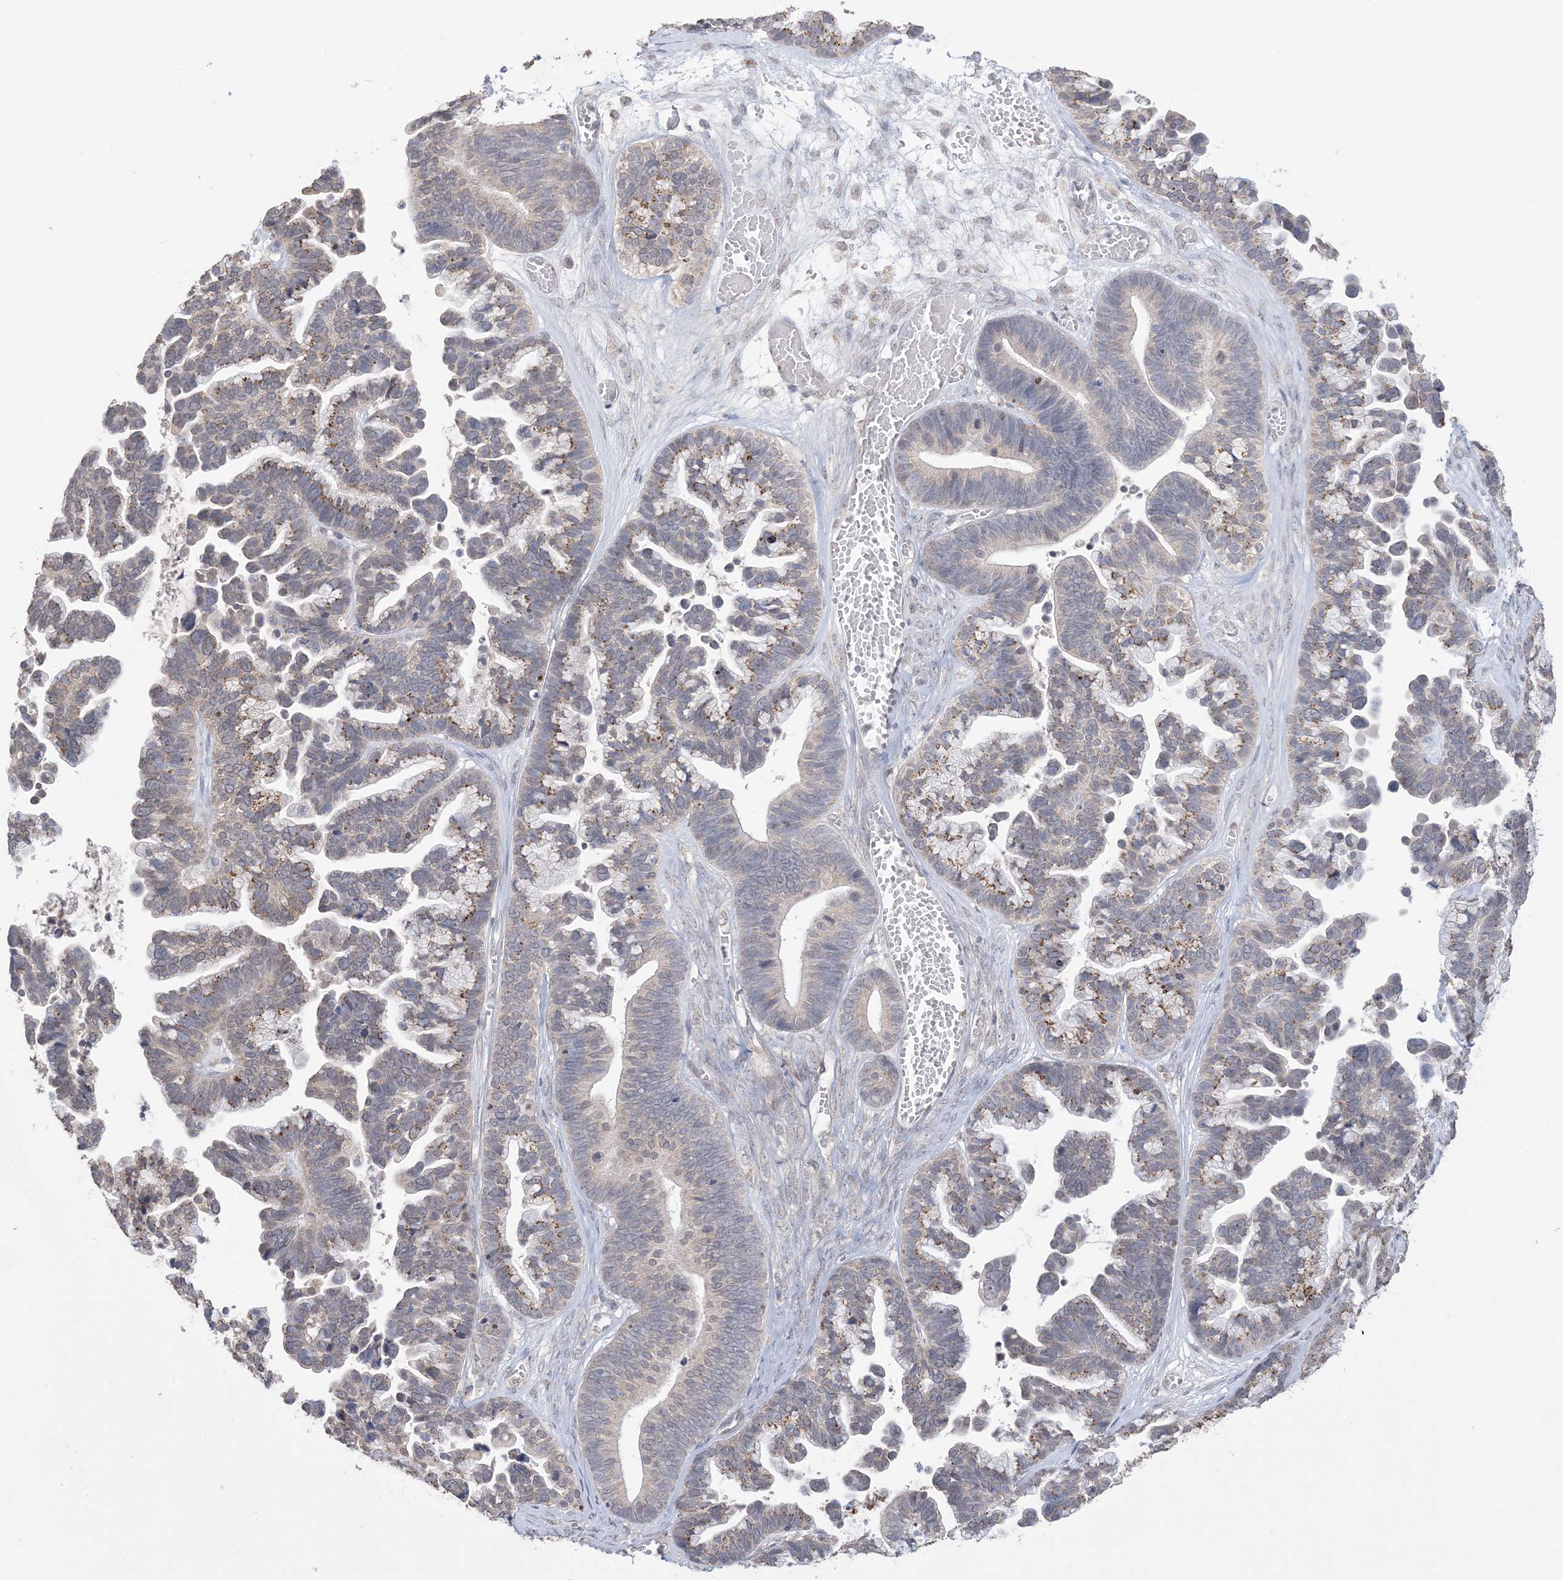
{"staining": {"intensity": "moderate", "quantity": "25%-75%", "location": "cytoplasmic/membranous"}, "tissue": "ovarian cancer", "cell_type": "Tumor cells", "image_type": "cancer", "snomed": [{"axis": "morphology", "description": "Cystadenocarcinoma, serous, NOS"}, {"axis": "topography", "description": "Ovary"}], "caption": "A brown stain highlights moderate cytoplasmic/membranous staining of a protein in human serous cystadenocarcinoma (ovarian) tumor cells.", "gene": "XRN1", "patient": {"sex": "female", "age": 56}}